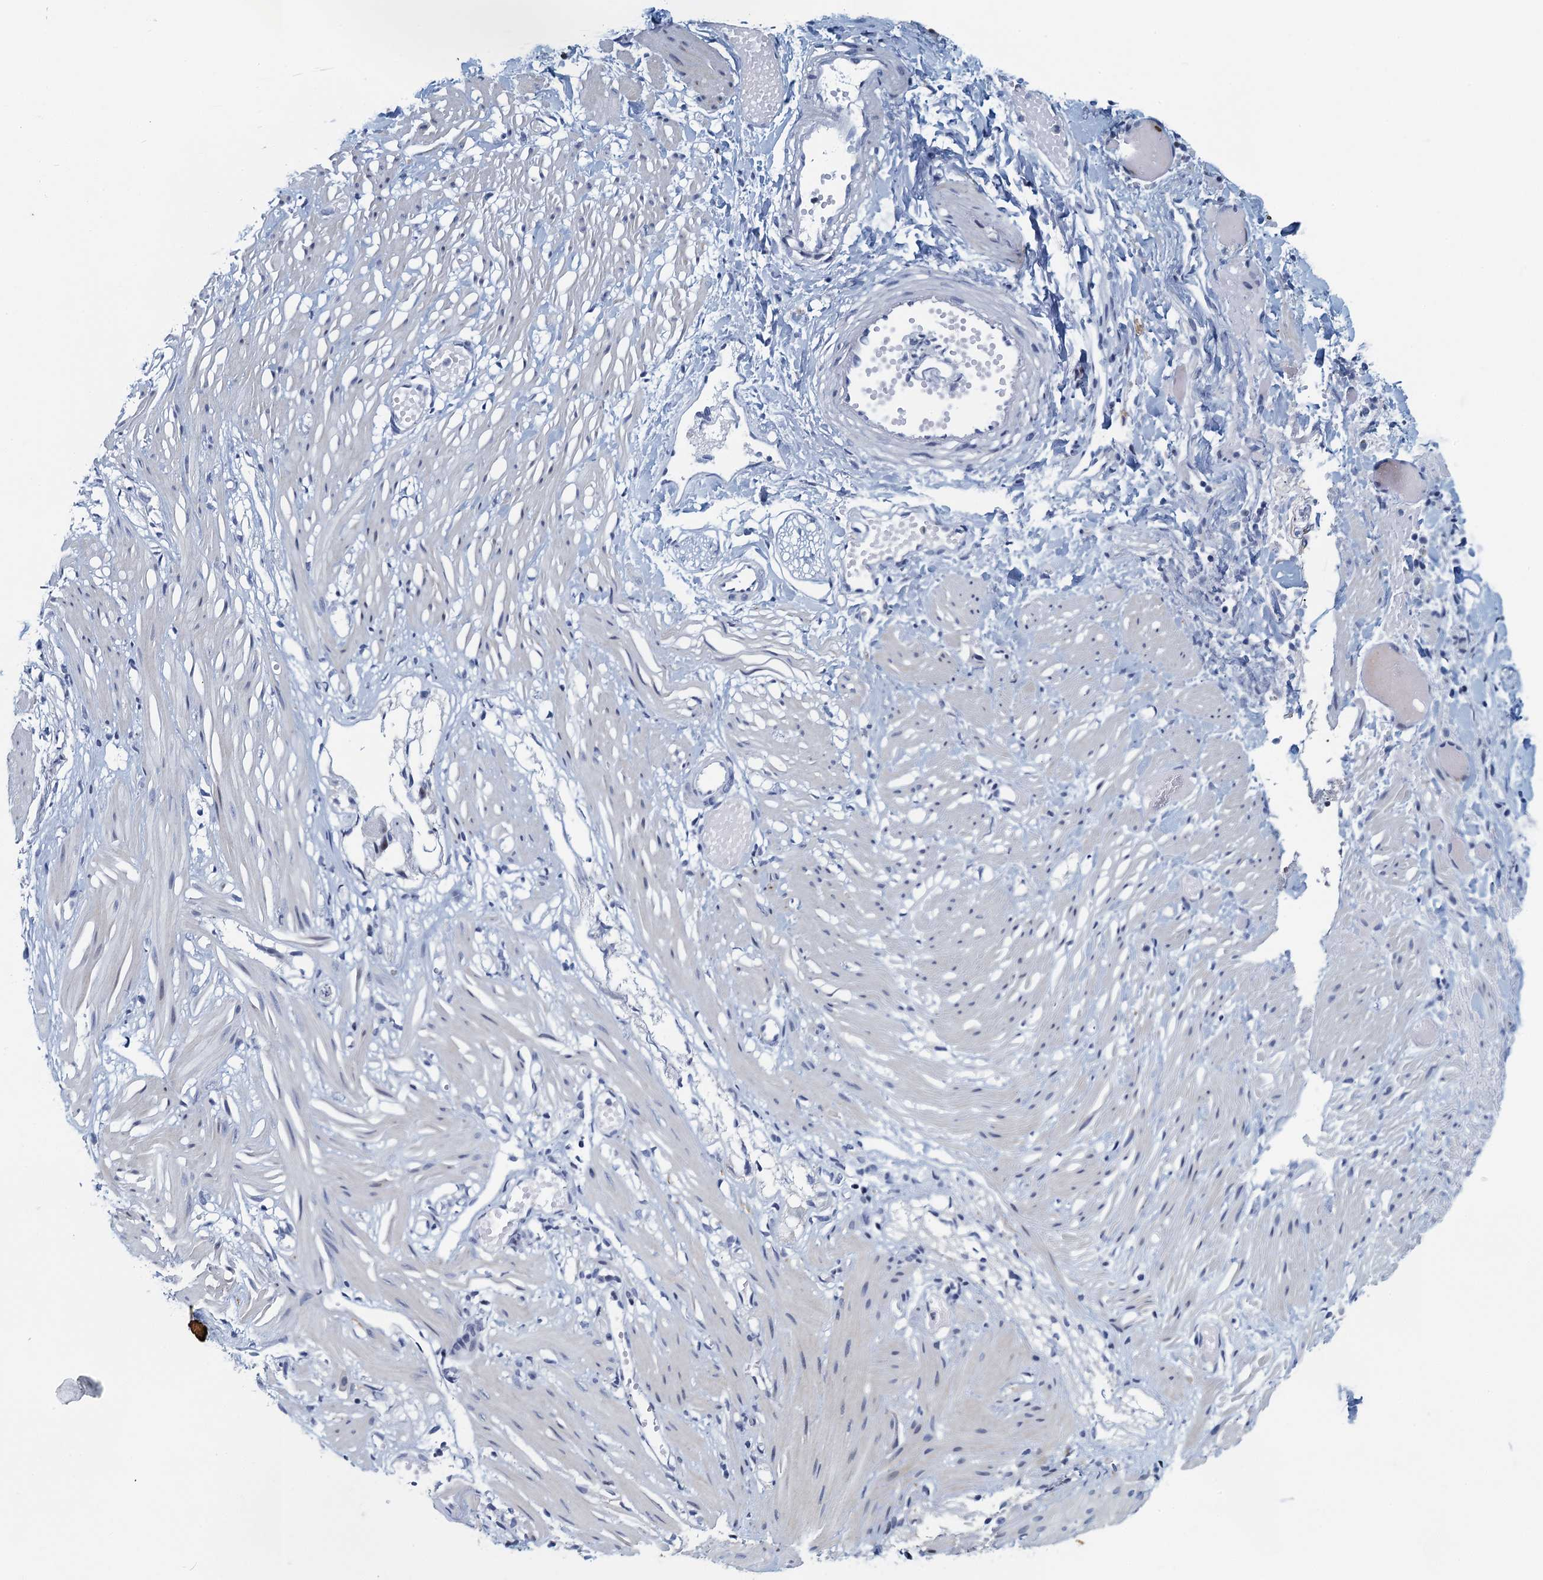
{"staining": {"intensity": "negative", "quantity": "none", "location": "none"}, "tissue": "adipose tissue", "cell_type": "Adipocytes", "image_type": "normal", "snomed": [{"axis": "morphology", "description": "Normal tissue, NOS"}, {"axis": "morphology", "description": "Adenocarcinoma, NOS"}, {"axis": "topography", "description": "Colon"}, {"axis": "topography", "description": "Peripheral nerve tissue"}], "caption": "Unremarkable adipose tissue was stained to show a protein in brown. There is no significant staining in adipocytes.", "gene": "ANKRD13D", "patient": {"sex": "male", "age": 14}}